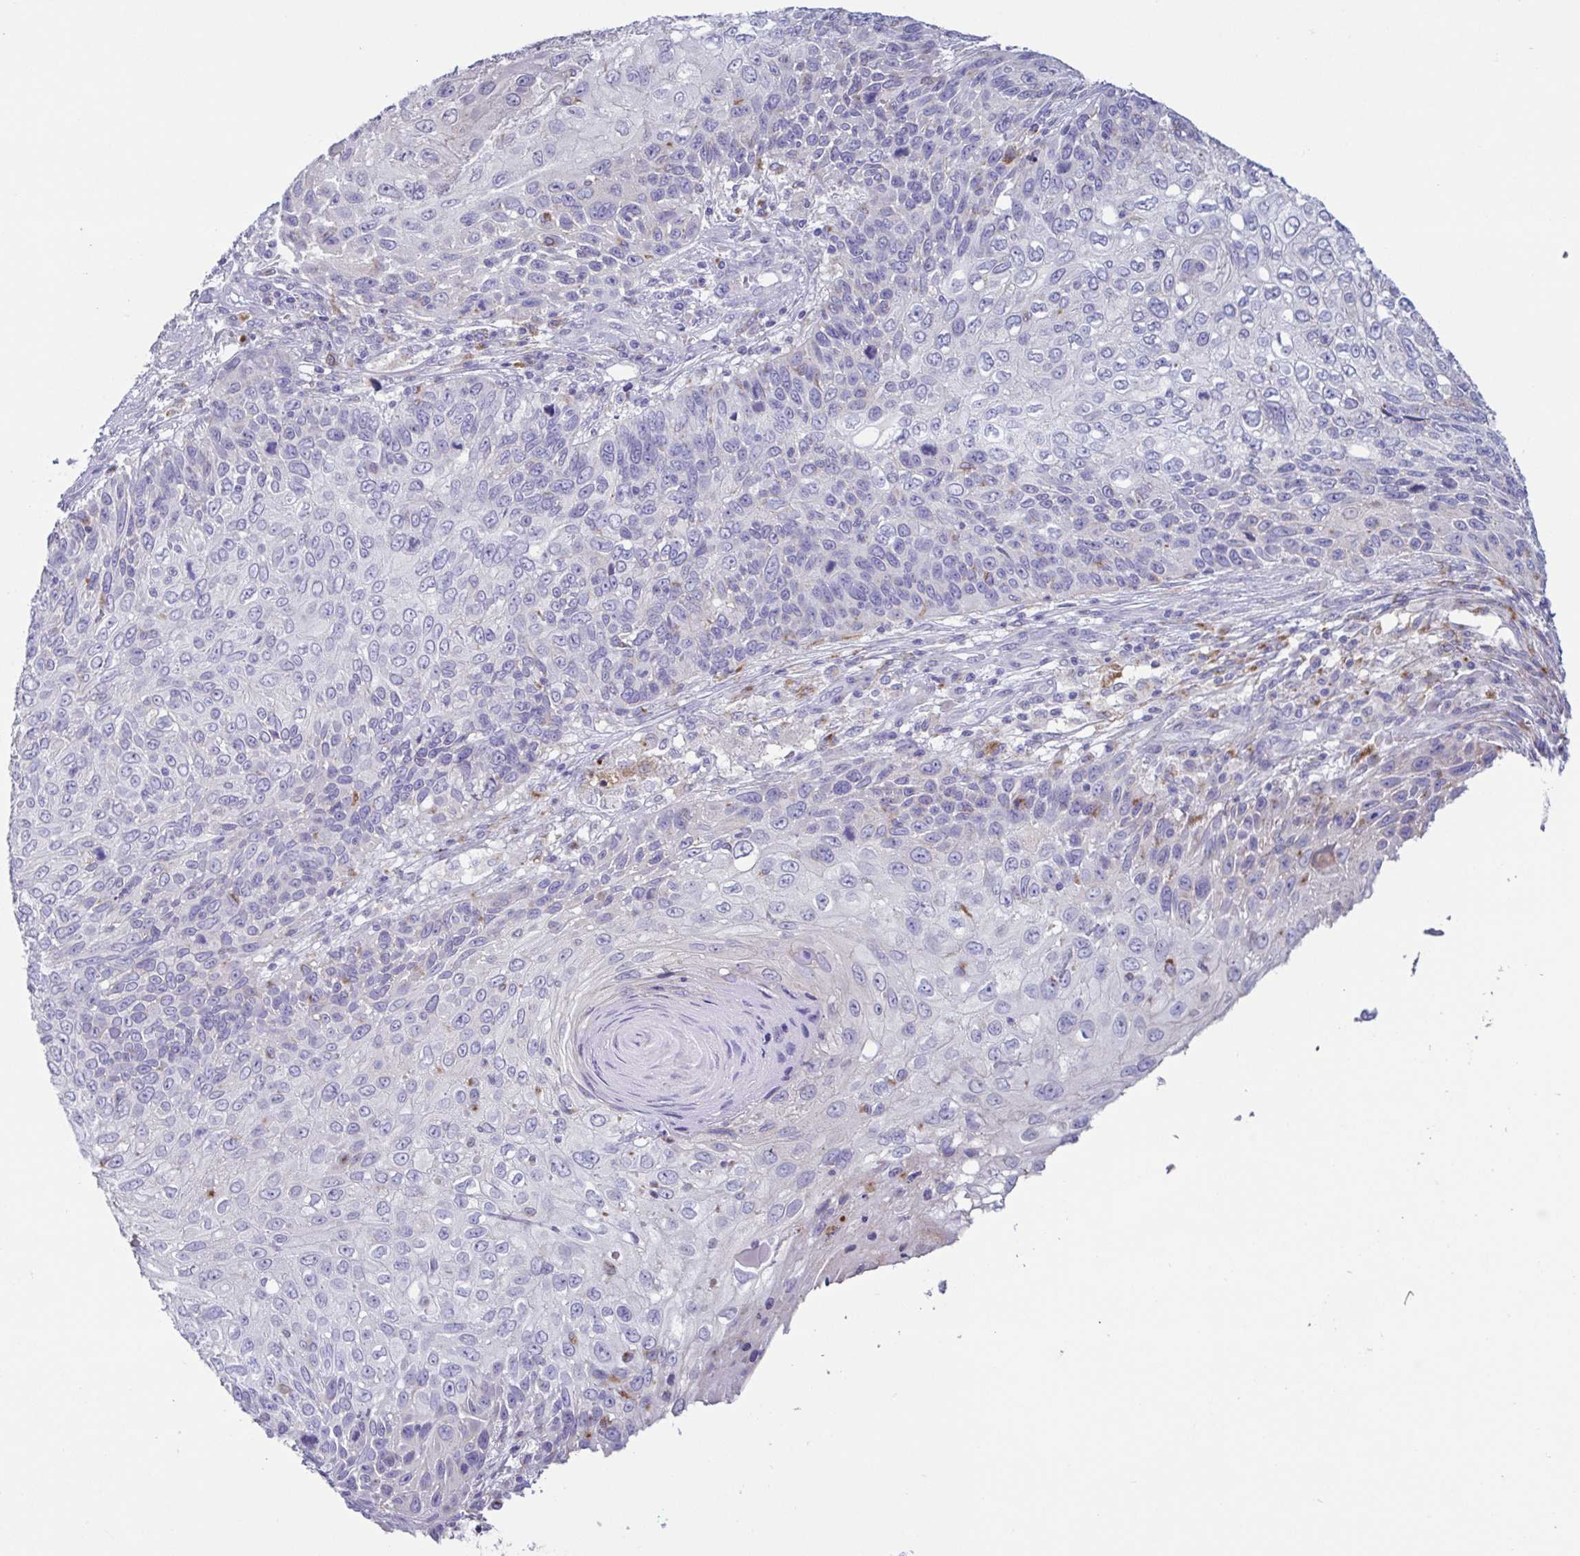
{"staining": {"intensity": "negative", "quantity": "none", "location": "none"}, "tissue": "skin cancer", "cell_type": "Tumor cells", "image_type": "cancer", "snomed": [{"axis": "morphology", "description": "Squamous cell carcinoma, NOS"}, {"axis": "topography", "description": "Skin"}], "caption": "Immunohistochemical staining of squamous cell carcinoma (skin) shows no significant expression in tumor cells.", "gene": "ATP6V1G2", "patient": {"sex": "male", "age": 92}}